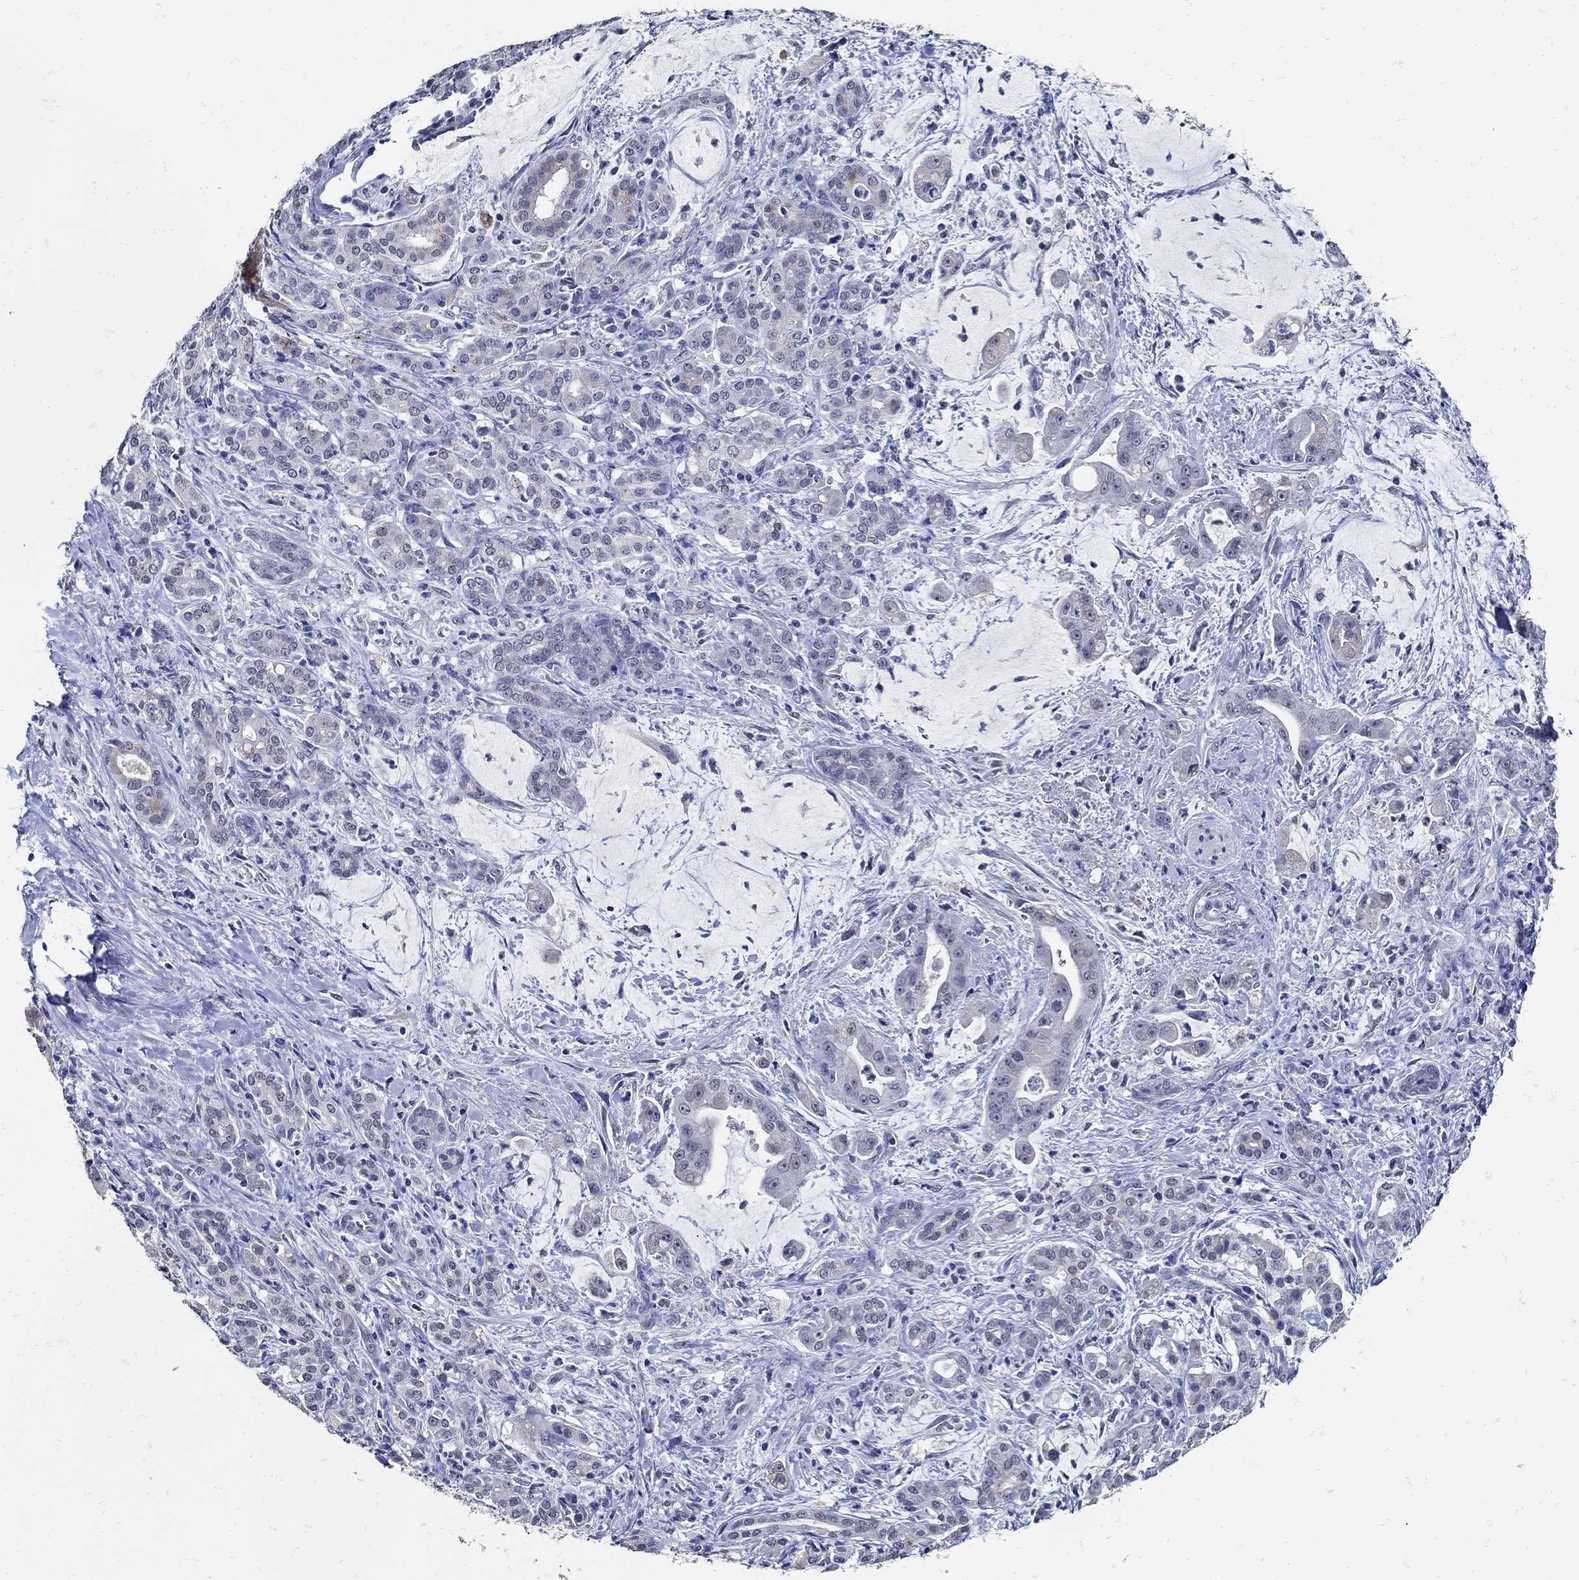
{"staining": {"intensity": "negative", "quantity": "none", "location": "none"}, "tissue": "pancreatic cancer", "cell_type": "Tumor cells", "image_type": "cancer", "snomed": [{"axis": "morphology", "description": "Normal tissue, NOS"}, {"axis": "morphology", "description": "Inflammation, NOS"}, {"axis": "morphology", "description": "Adenocarcinoma, NOS"}, {"axis": "topography", "description": "Pancreas"}], "caption": "This is an immunohistochemistry micrograph of pancreatic cancer (adenocarcinoma). There is no expression in tumor cells.", "gene": "KCNN3", "patient": {"sex": "male", "age": 57}}